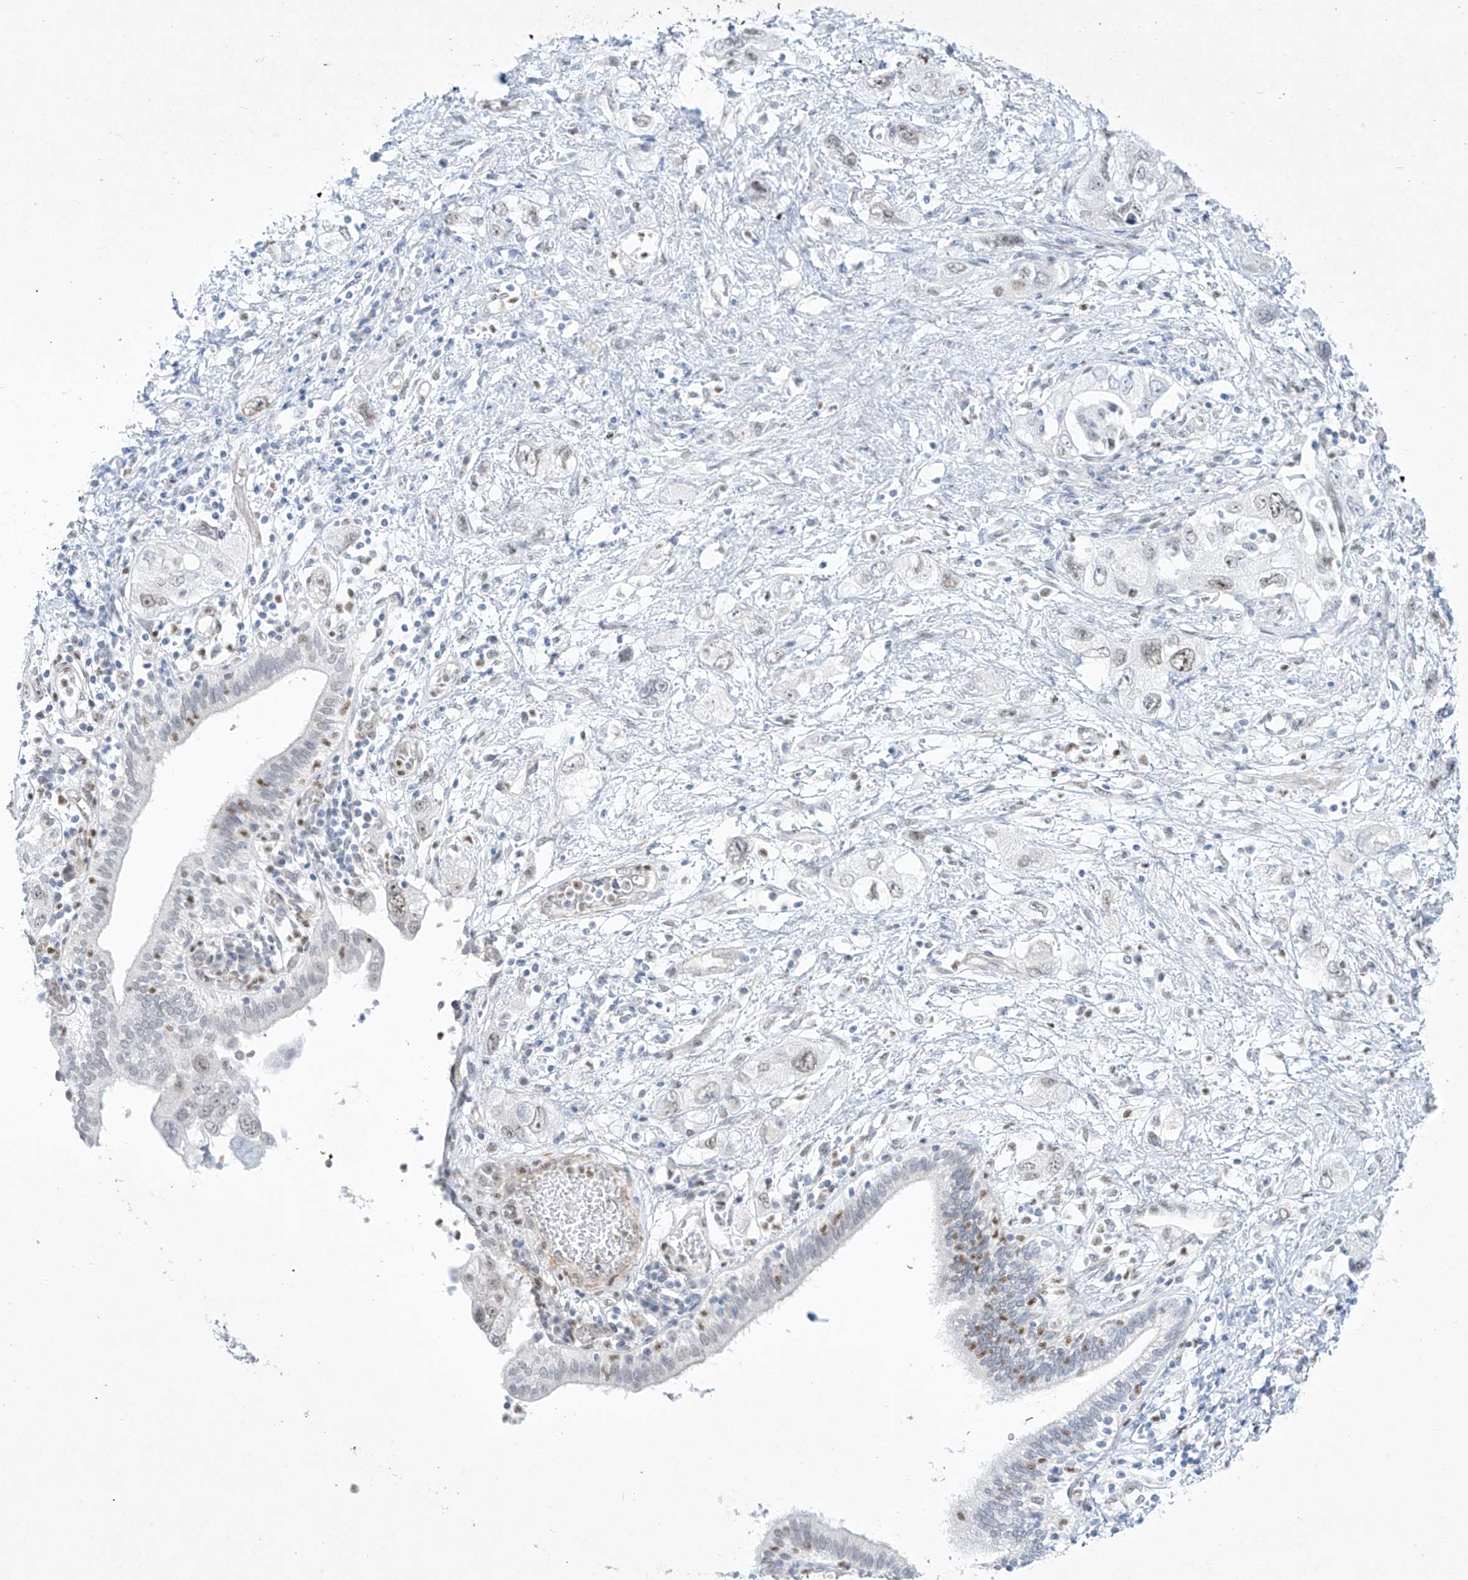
{"staining": {"intensity": "weak", "quantity": "<25%", "location": "nuclear"}, "tissue": "pancreatic cancer", "cell_type": "Tumor cells", "image_type": "cancer", "snomed": [{"axis": "morphology", "description": "Adenocarcinoma, NOS"}, {"axis": "topography", "description": "Pancreas"}], "caption": "An IHC histopathology image of adenocarcinoma (pancreatic) is shown. There is no staining in tumor cells of adenocarcinoma (pancreatic).", "gene": "REEP2", "patient": {"sex": "female", "age": 73}}